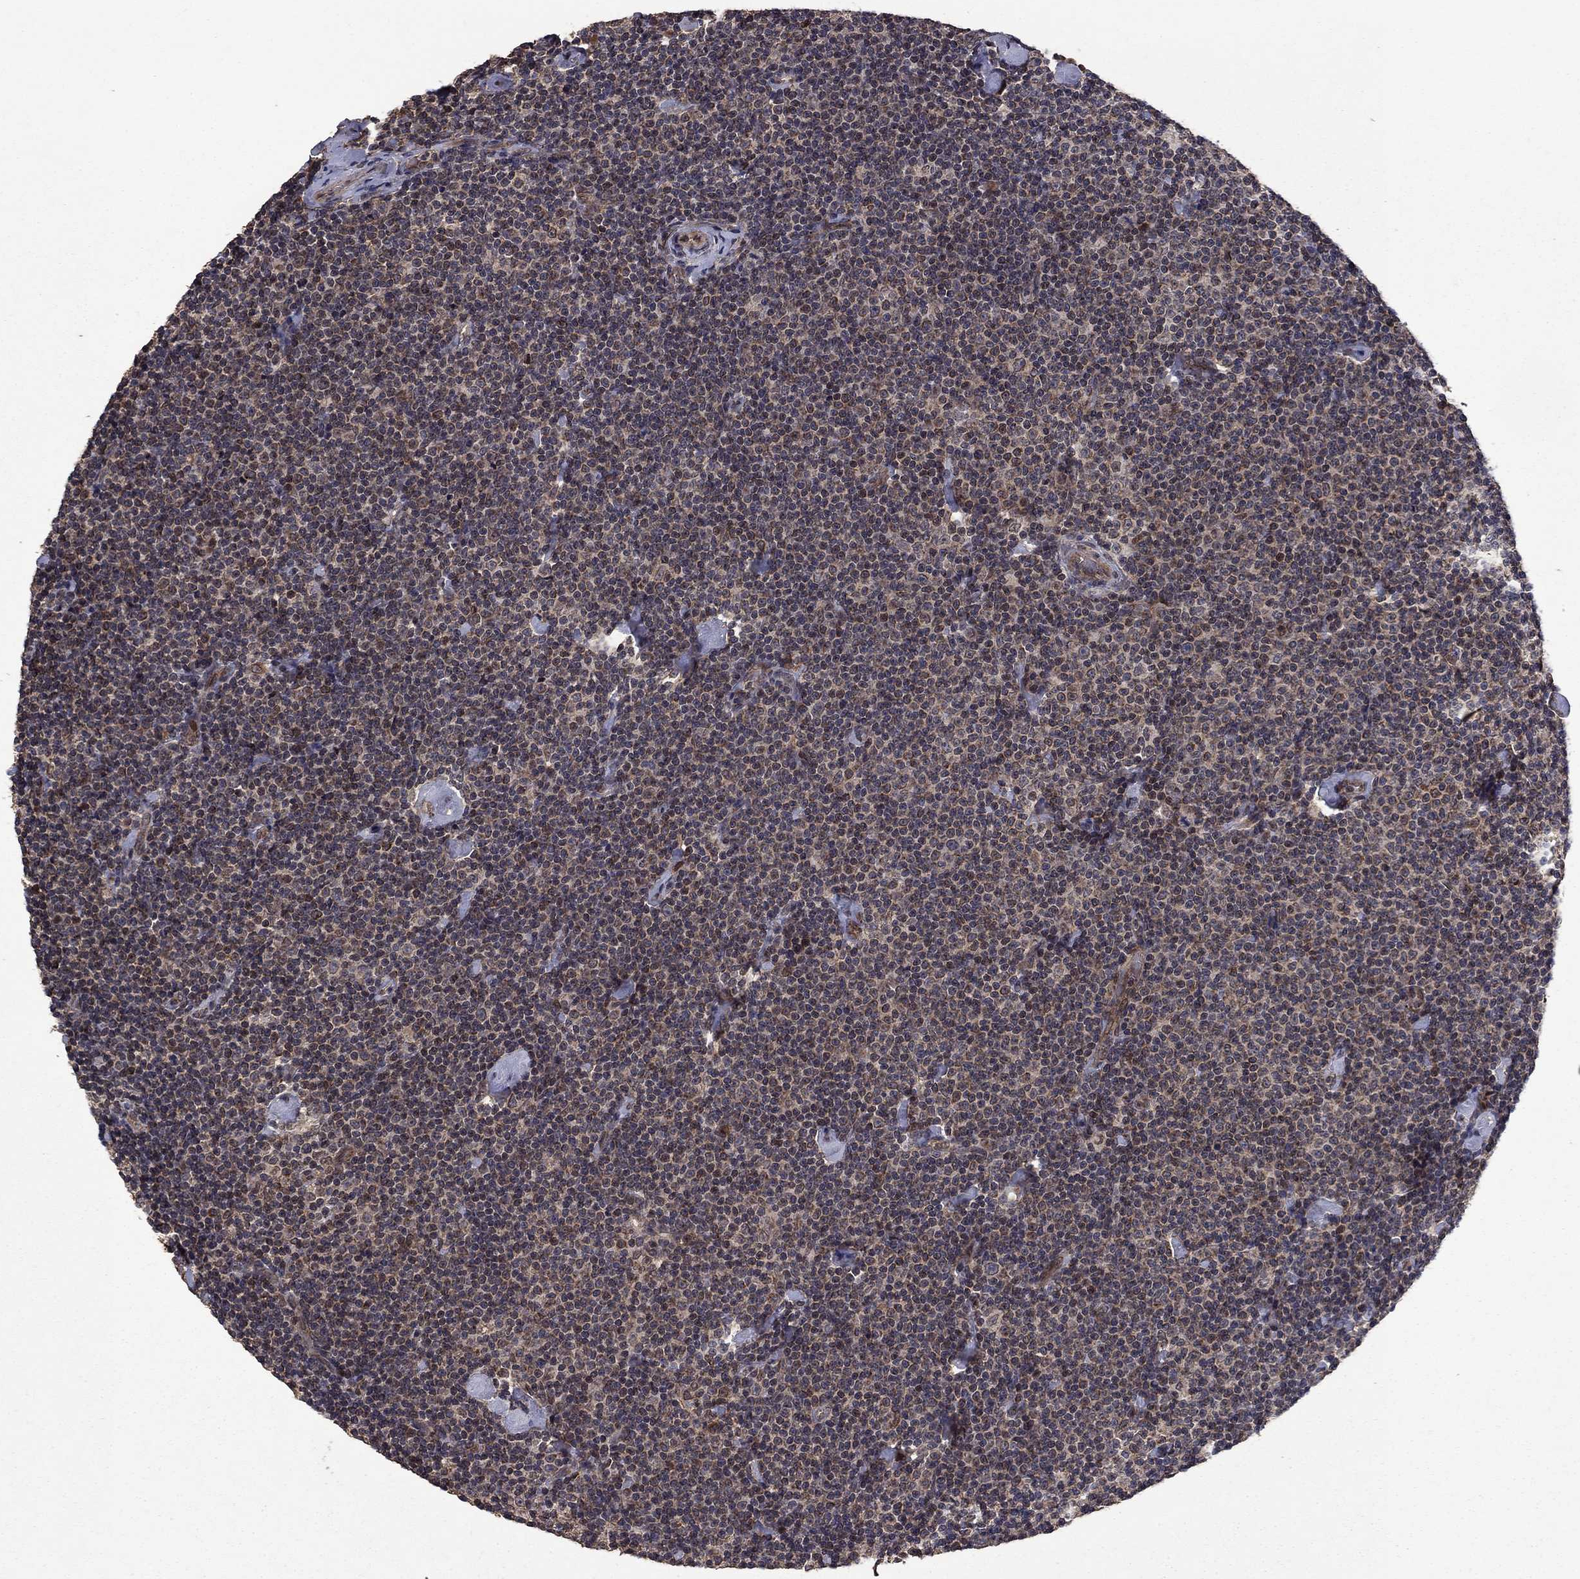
{"staining": {"intensity": "negative", "quantity": "none", "location": "none"}, "tissue": "lymphoma", "cell_type": "Tumor cells", "image_type": "cancer", "snomed": [{"axis": "morphology", "description": "Malignant lymphoma, non-Hodgkin's type, Low grade"}, {"axis": "topography", "description": "Lymph node"}], "caption": "Immunohistochemical staining of low-grade malignant lymphoma, non-Hodgkin's type reveals no significant staining in tumor cells. (DAB immunohistochemistry with hematoxylin counter stain).", "gene": "DHRS1", "patient": {"sex": "male", "age": 81}}